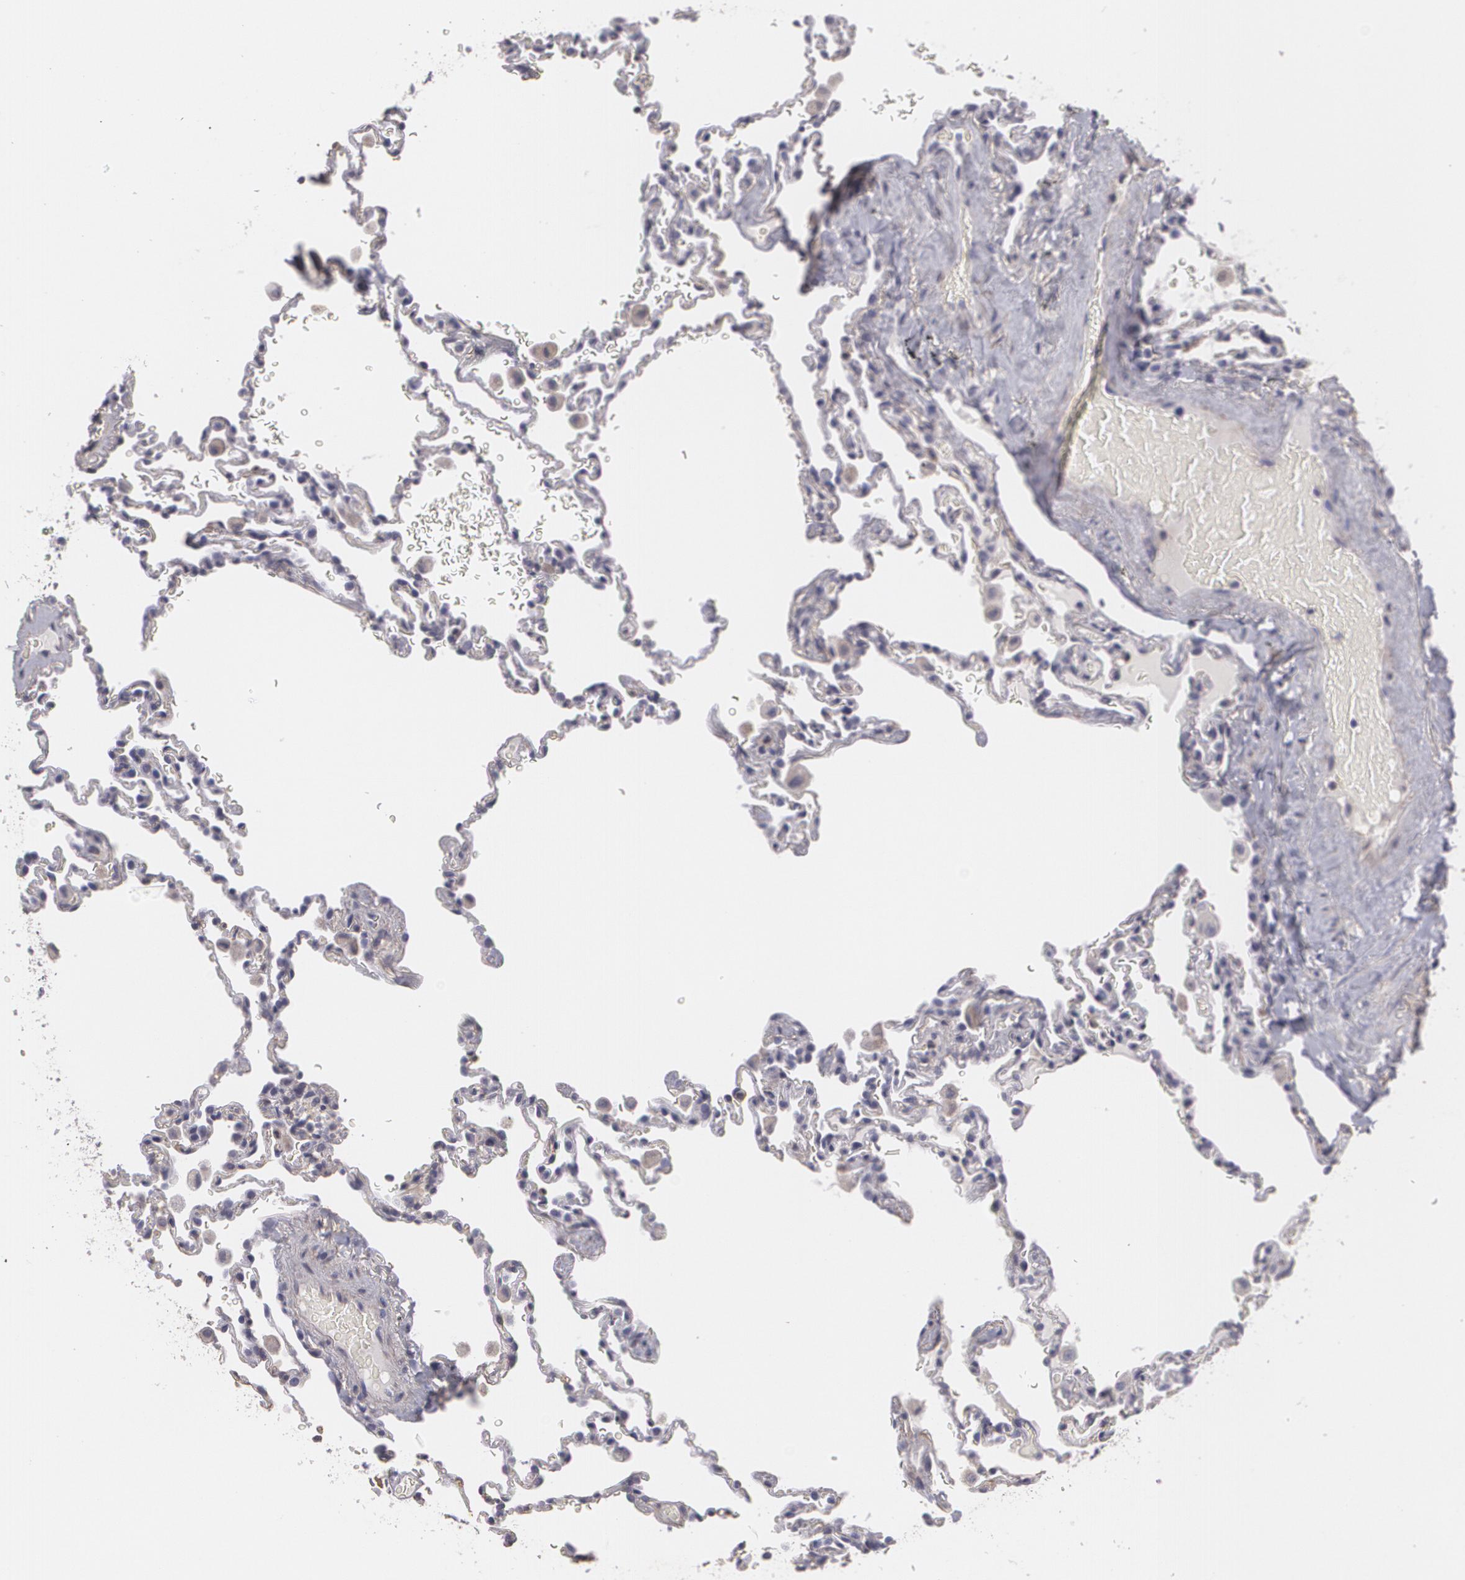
{"staining": {"intensity": "negative", "quantity": "none", "location": "none"}, "tissue": "lung", "cell_type": "Alveolar cells", "image_type": "normal", "snomed": [{"axis": "morphology", "description": "Normal tissue, NOS"}, {"axis": "topography", "description": "Lung"}], "caption": "Human lung stained for a protein using immunohistochemistry demonstrates no staining in alveolar cells.", "gene": "KCNA4", "patient": {"sex": "male", "age": 59}}